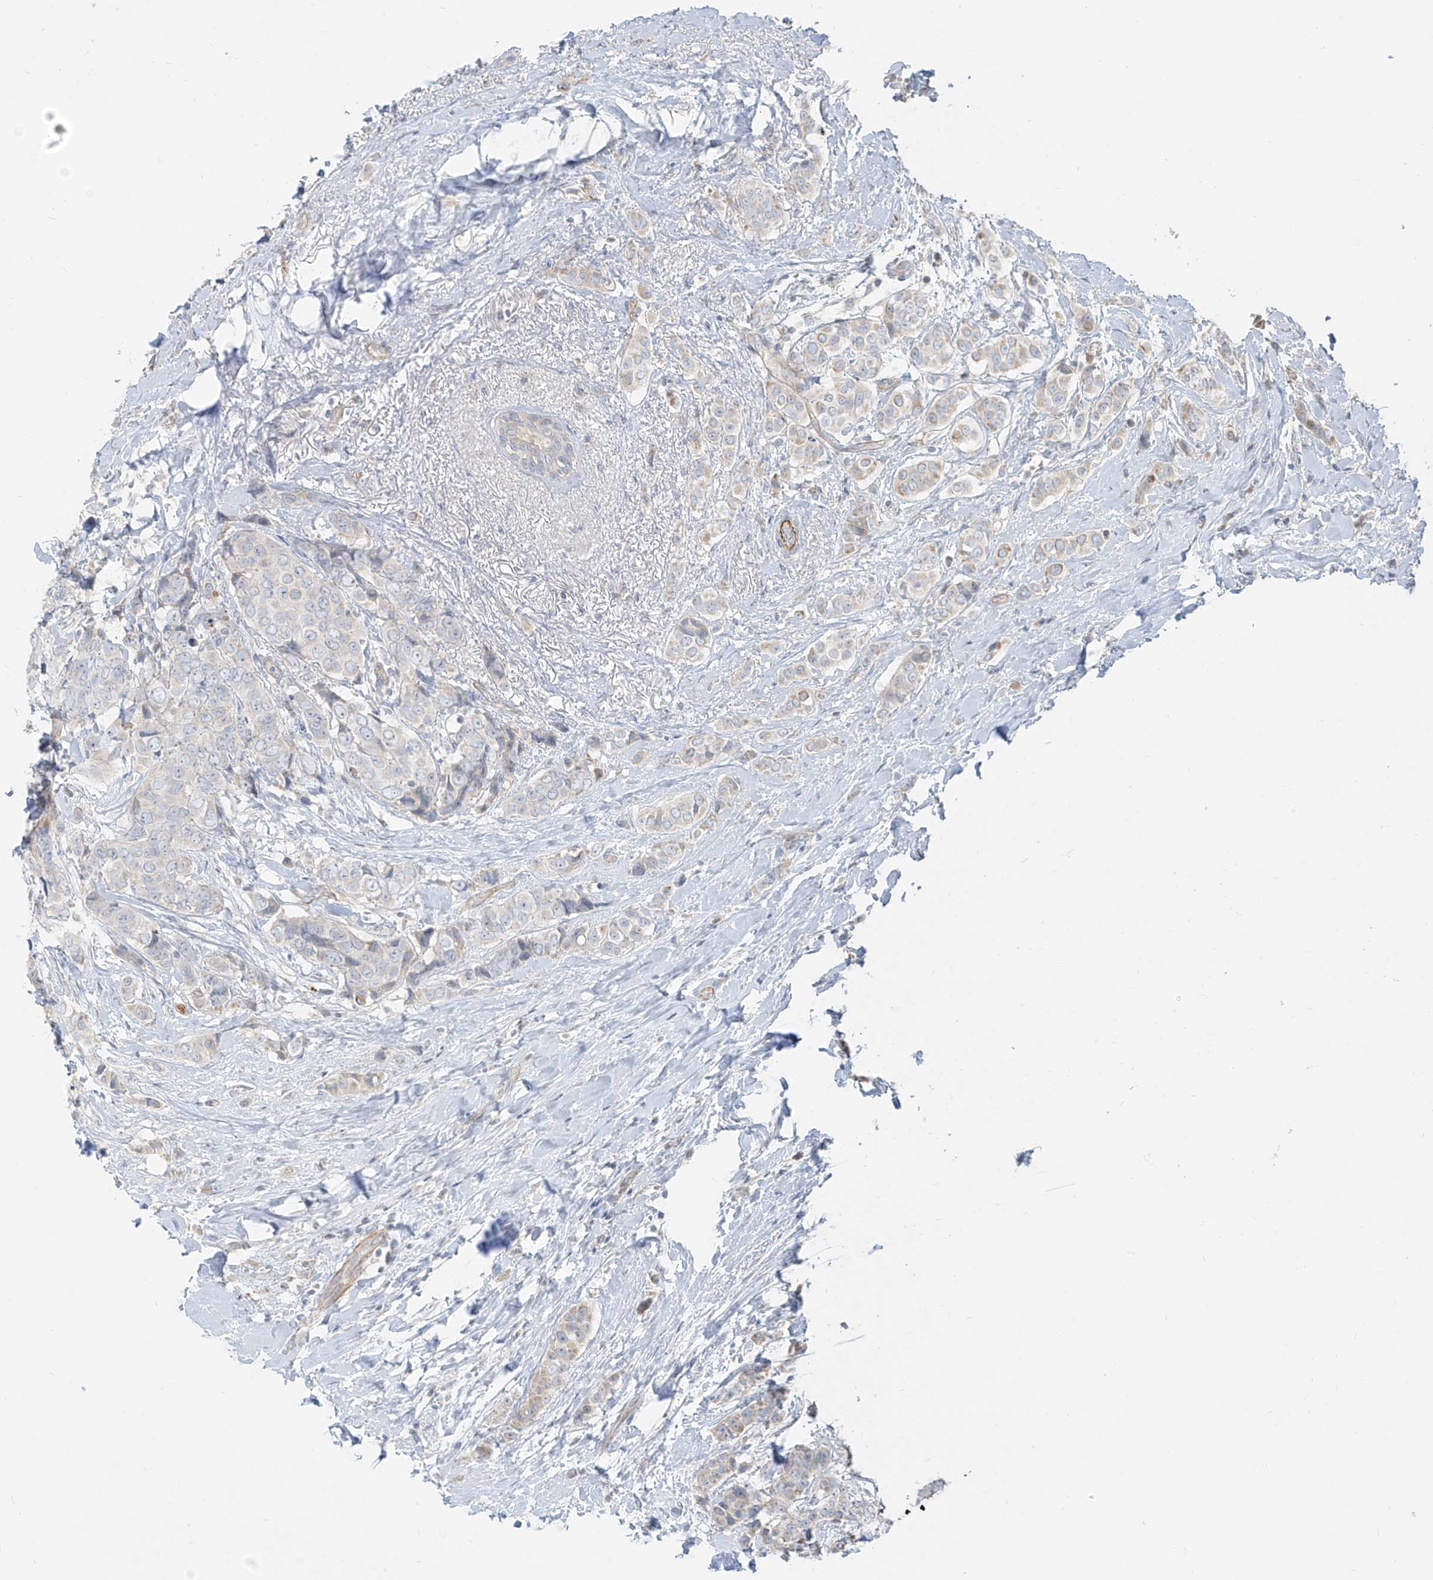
{"staining": {"intensity": "weak", "quantity": "<25%", "location": "cytoplasmic/membranous"}, "tissue": "breast cancer", "cell_type": "Tumor cells", "image_type": "cancer", "snomed": [{"axis": "morphology", "description": "Lobular carcinoma"}, {"axis": "topography", "description": "Breast"}], "caption": "Immunohistochemical staining of human lobular carcinoma (breast) reveals no significant positivity in tumor cells. (Stains: DAB (3,3'-diaminobenzidine) IHC with hematoxylin counter stain, Microscopy: brightfield microscopy at high magnification).", "gene": "C2orf42", "patient": {"sex": "female", "age": 51}}